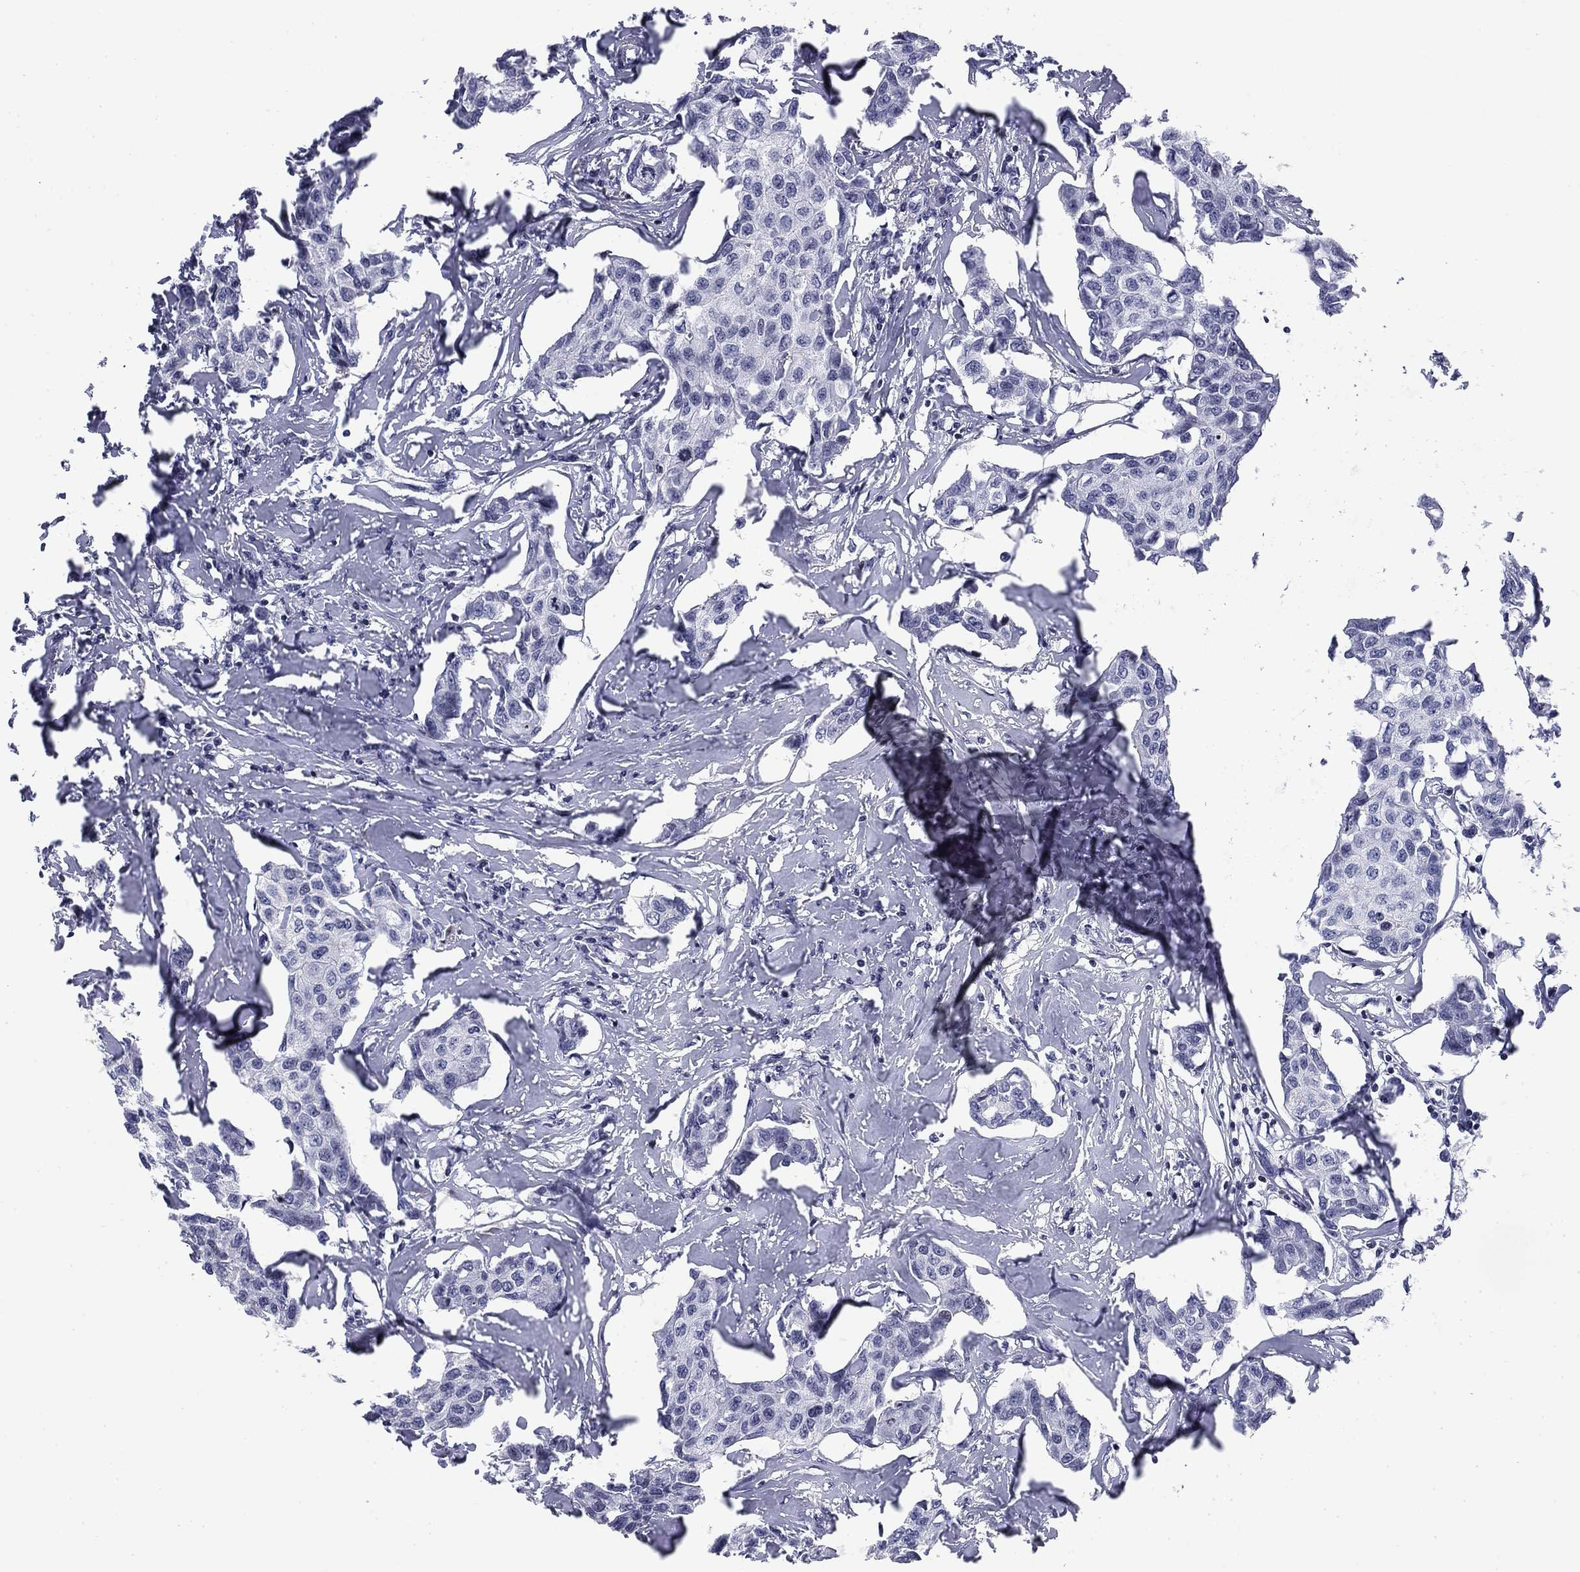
{"staining": {"intensity": "negative", "quantity": "none", "location": "none"}, "tissue": "breast cancer", "cell_type": "Tumor cells", "image_type": "cancer", "snomed": [{"axis": "morphology", "description": "Duct carcinoma"}, {"axis": "topography", "description": "Breast"}], "caption": "Human breast cancer stained for a protein using immunohistochemistry (IHC) demonstrates no staining in tumor cells.", "gene": "CCDC144A", "patient": {"sex": "female", "age": 80}}